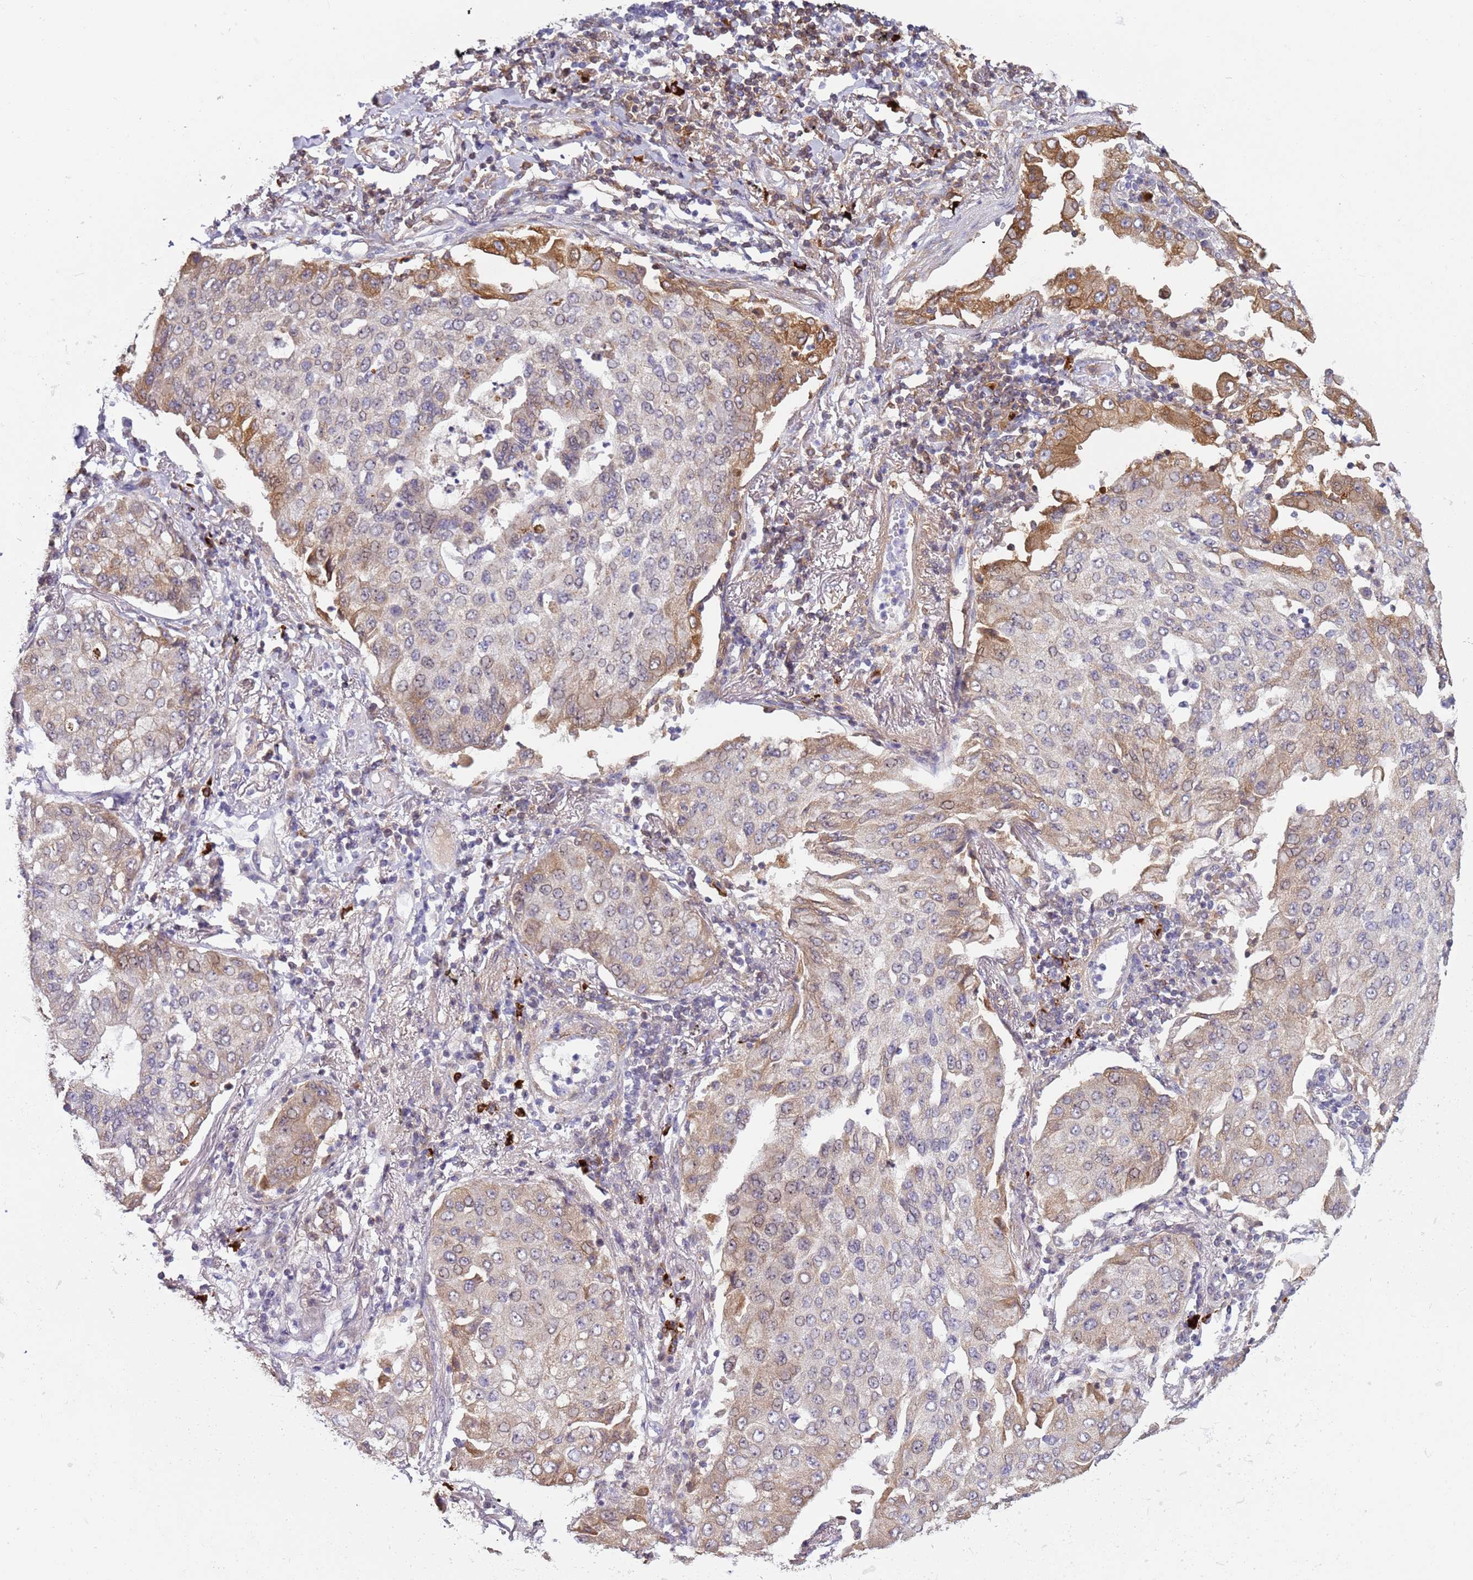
{"staining": {"intensity": "moderate", "quantity": "25%-75%", "location": "cytoplasmic/membranous"}, "tissue": "lung cancer", "cell_type": "Tumor cells", "image_type": "cancer", "snomed": [{"axis": "morphology", "description": "Squamous cell carcinoma, NOS"}, {"axis": "topography", "description": "Lung"}], "caption": "Lung cancer (squamous cell carcinoma) stained with a protein marker shows moderate staining in tumor cells.", "gene": "NPAP1", "patient": {"sex": "male", "age": 74}}